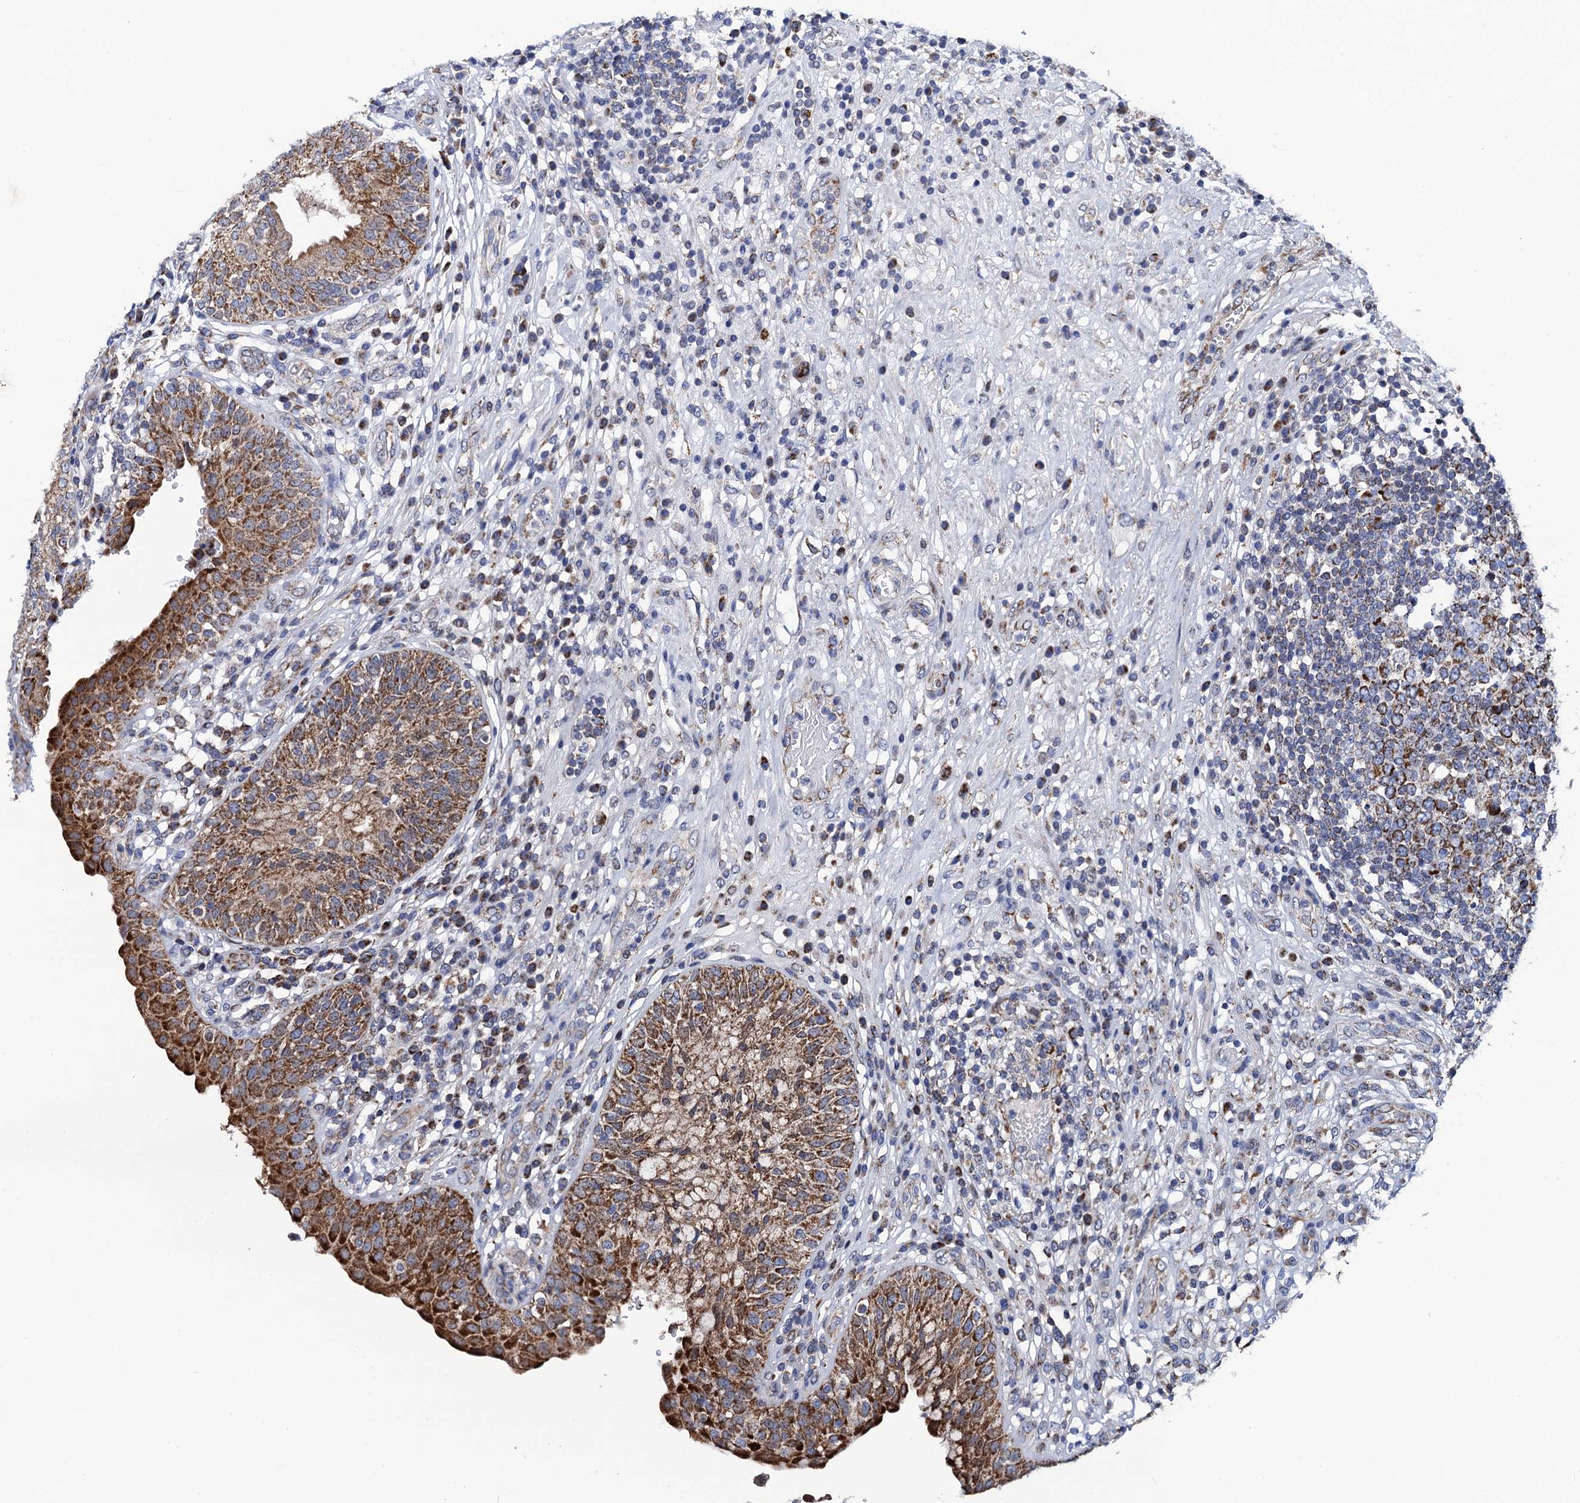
{"staining": {"intensity": "strong", "quantity": "25%-75%", "location": "cytoplasmic/membranous"}, "tissue": "urinary bladder", "cell_type": "Urothelial cells", "image_type": "normal", "snomed": [{"axis": "morphology", "description": "Normal tissue, NOS"}, {"axis": "topography", "description": "Urinary bladder"}], "caption": "Immunohistochemical staining of unremarkable human urinary bladder demonstrates 25%-75% levels of strong cytoplasmic/membranous protein expression in approximately 25%-75% of urothelial cells.", "gene": "PTCD3", "patient": {"sex": "female", "age": 62}}